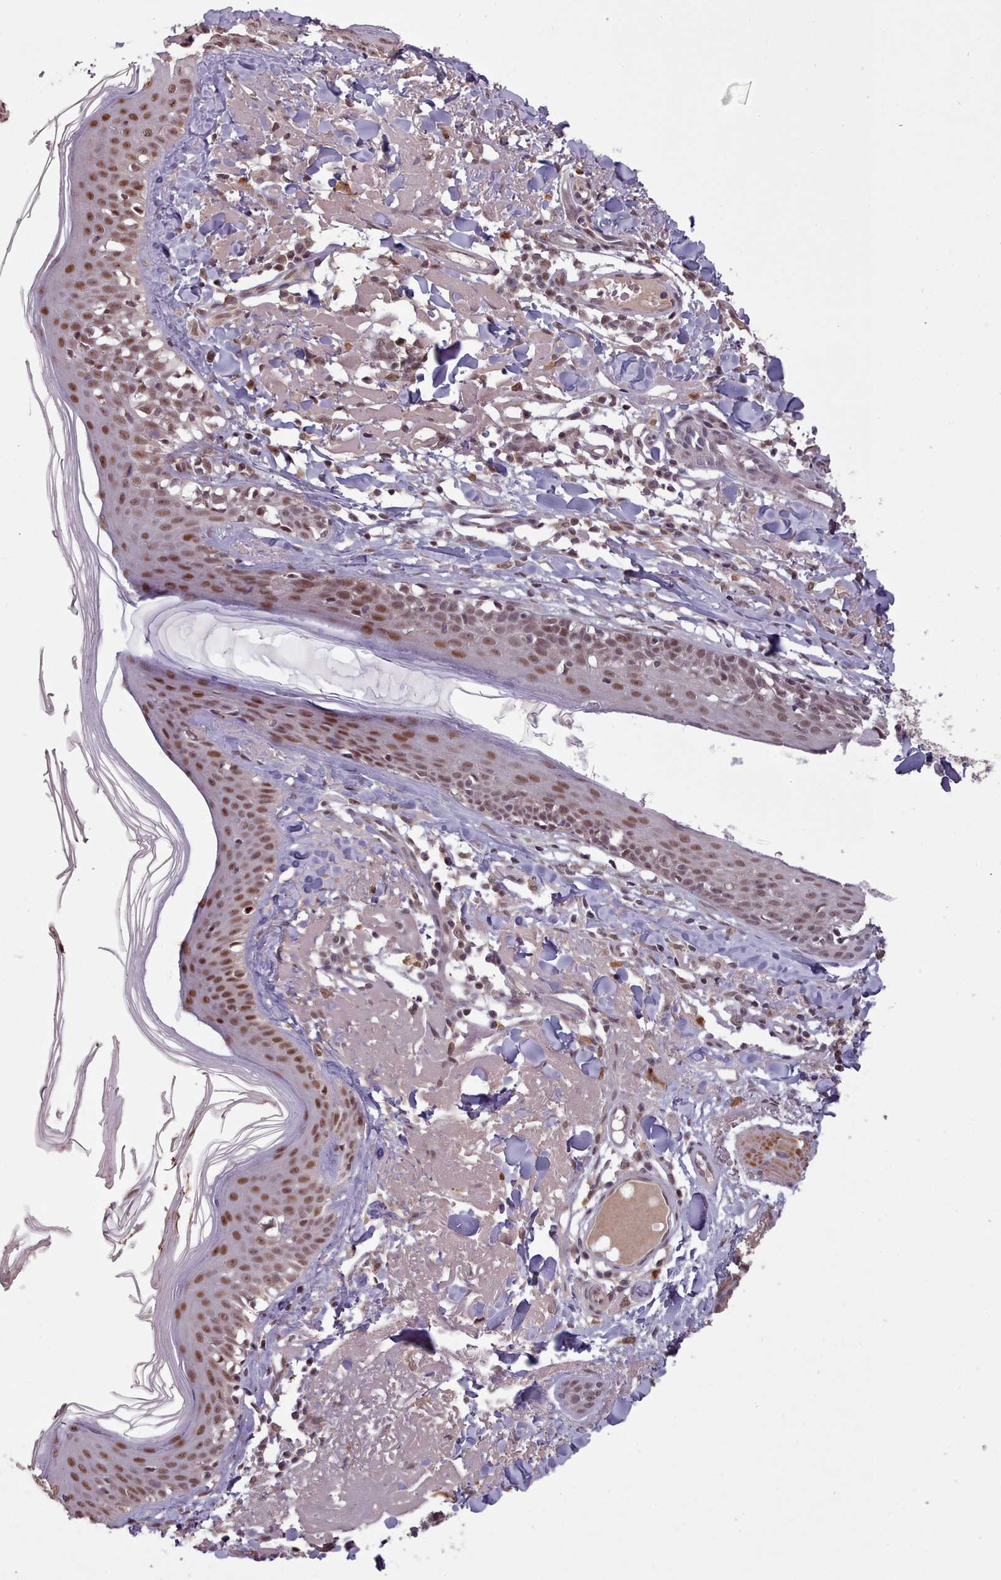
{"staining": {"intensity": "moderate", "quantity": ">75%", "location": "nuclear"}, "tissue": "skin", "cell_type": "Fibroblasts", "image_type": "normal", "snomed": [{"axis": "morphology", "description": "Normal tissue, NOS"}, {"axis": "morphology", "description": "Malignant melanoma, NOS"}, {"axis": "topography", "description": "Skin"}], "caption": "Fibroblasts show medium levels of moderate nuclear expression in about >75% of cells in unremarkable skin. (DAB (3,3'-diaminobenzidine) IHC, brown staining for protein, blue staining for nuclei).", "gene": "CDC6", "patient": {"sex": "male", "age": 80}}